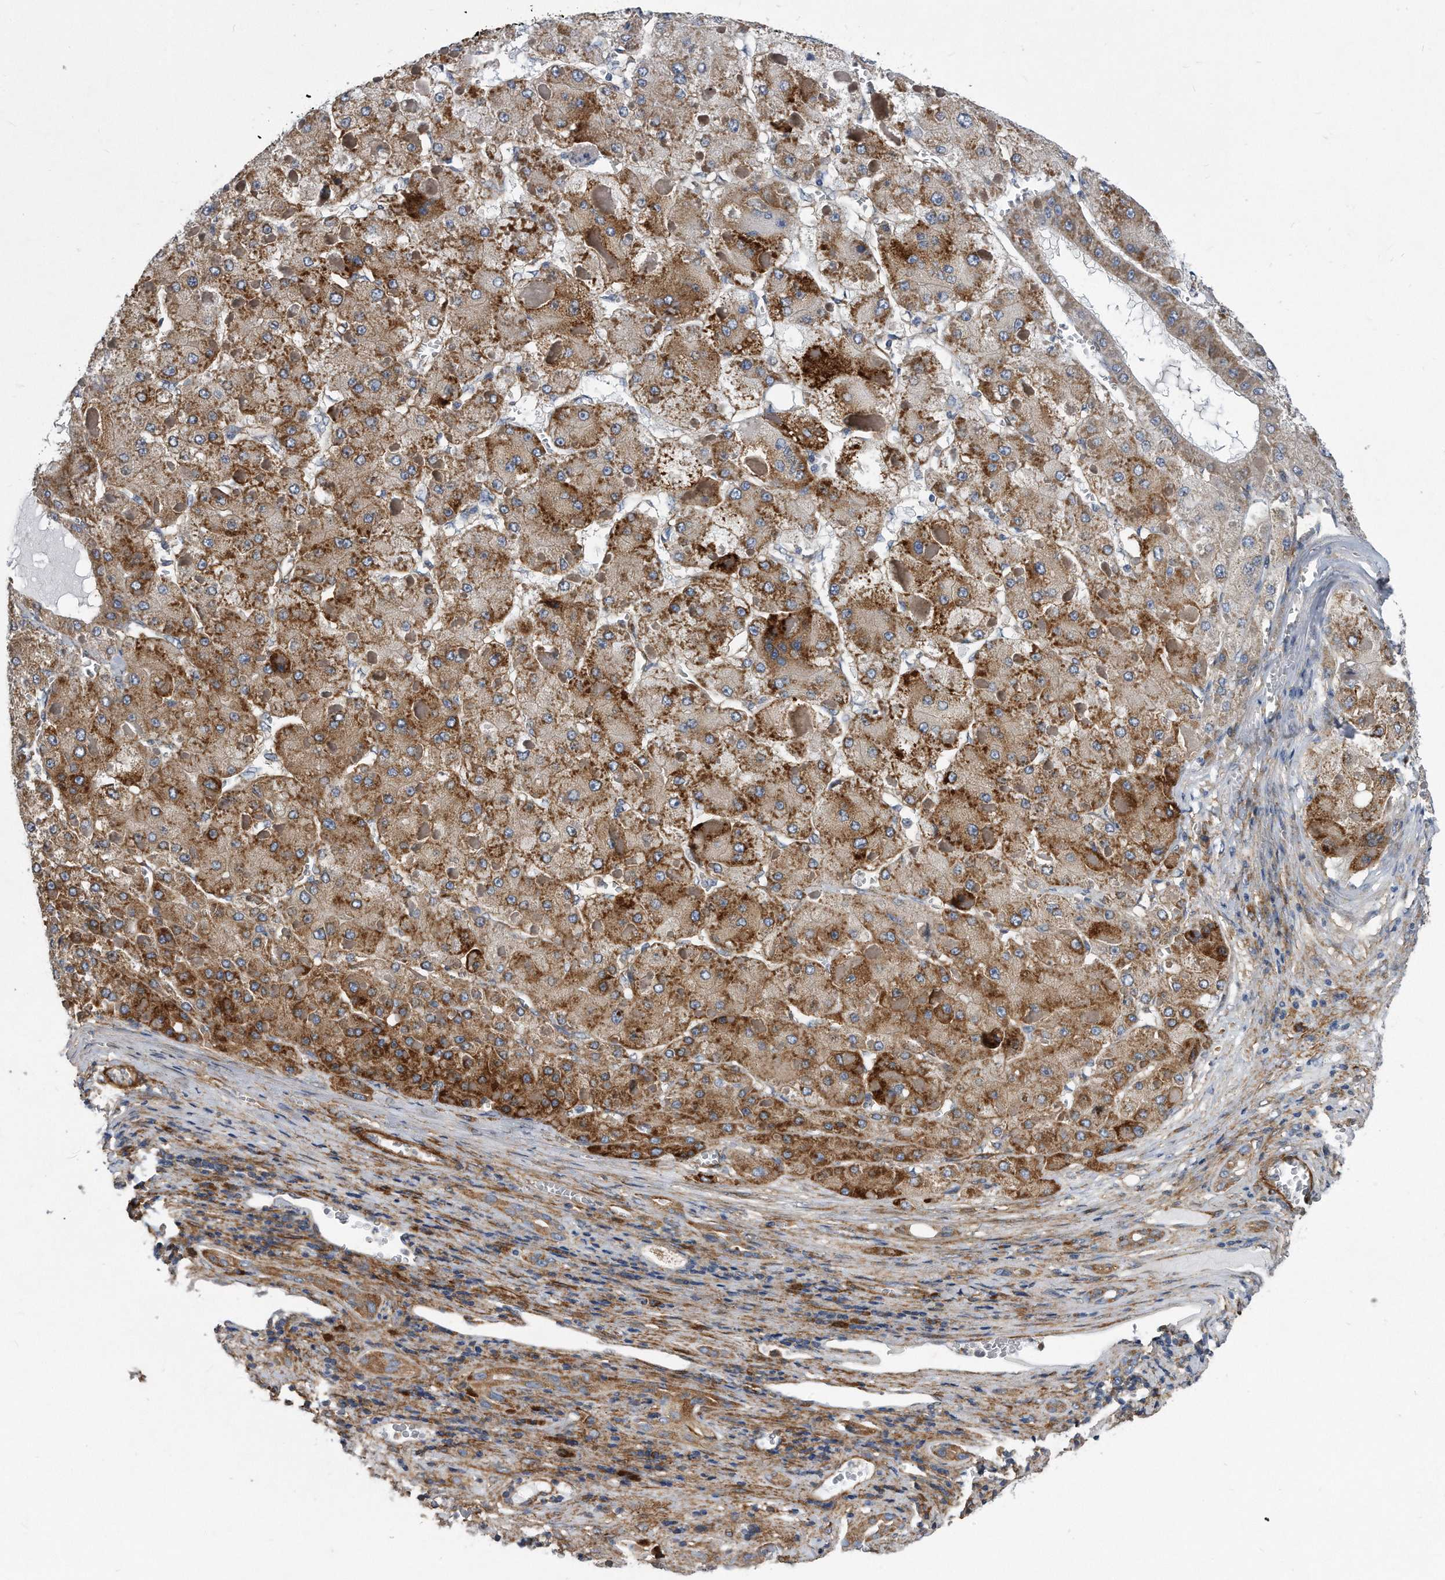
{"staining": {"intensity": "moderate", "quantity": "25%-75%", "location": "cytoplasmic/membranous"}, "tissue": "liver cancer", "cell_type": "Tumor cells", "image_type": "cancer", "snomed": [{"axis": "morphology", "description": "Carcinoma, Hepatocellular, NOS"}, {"axis": "topography", "description": "Liver"}], "caption": "A histopathology image of hepatocellular carcinoma (liver) stained for a protein shows moderate cytoplasmic/membranous brown staining in tumor cells.", "gene": "EIF2B4", "patient": {"sex": "female", "age": 73}}